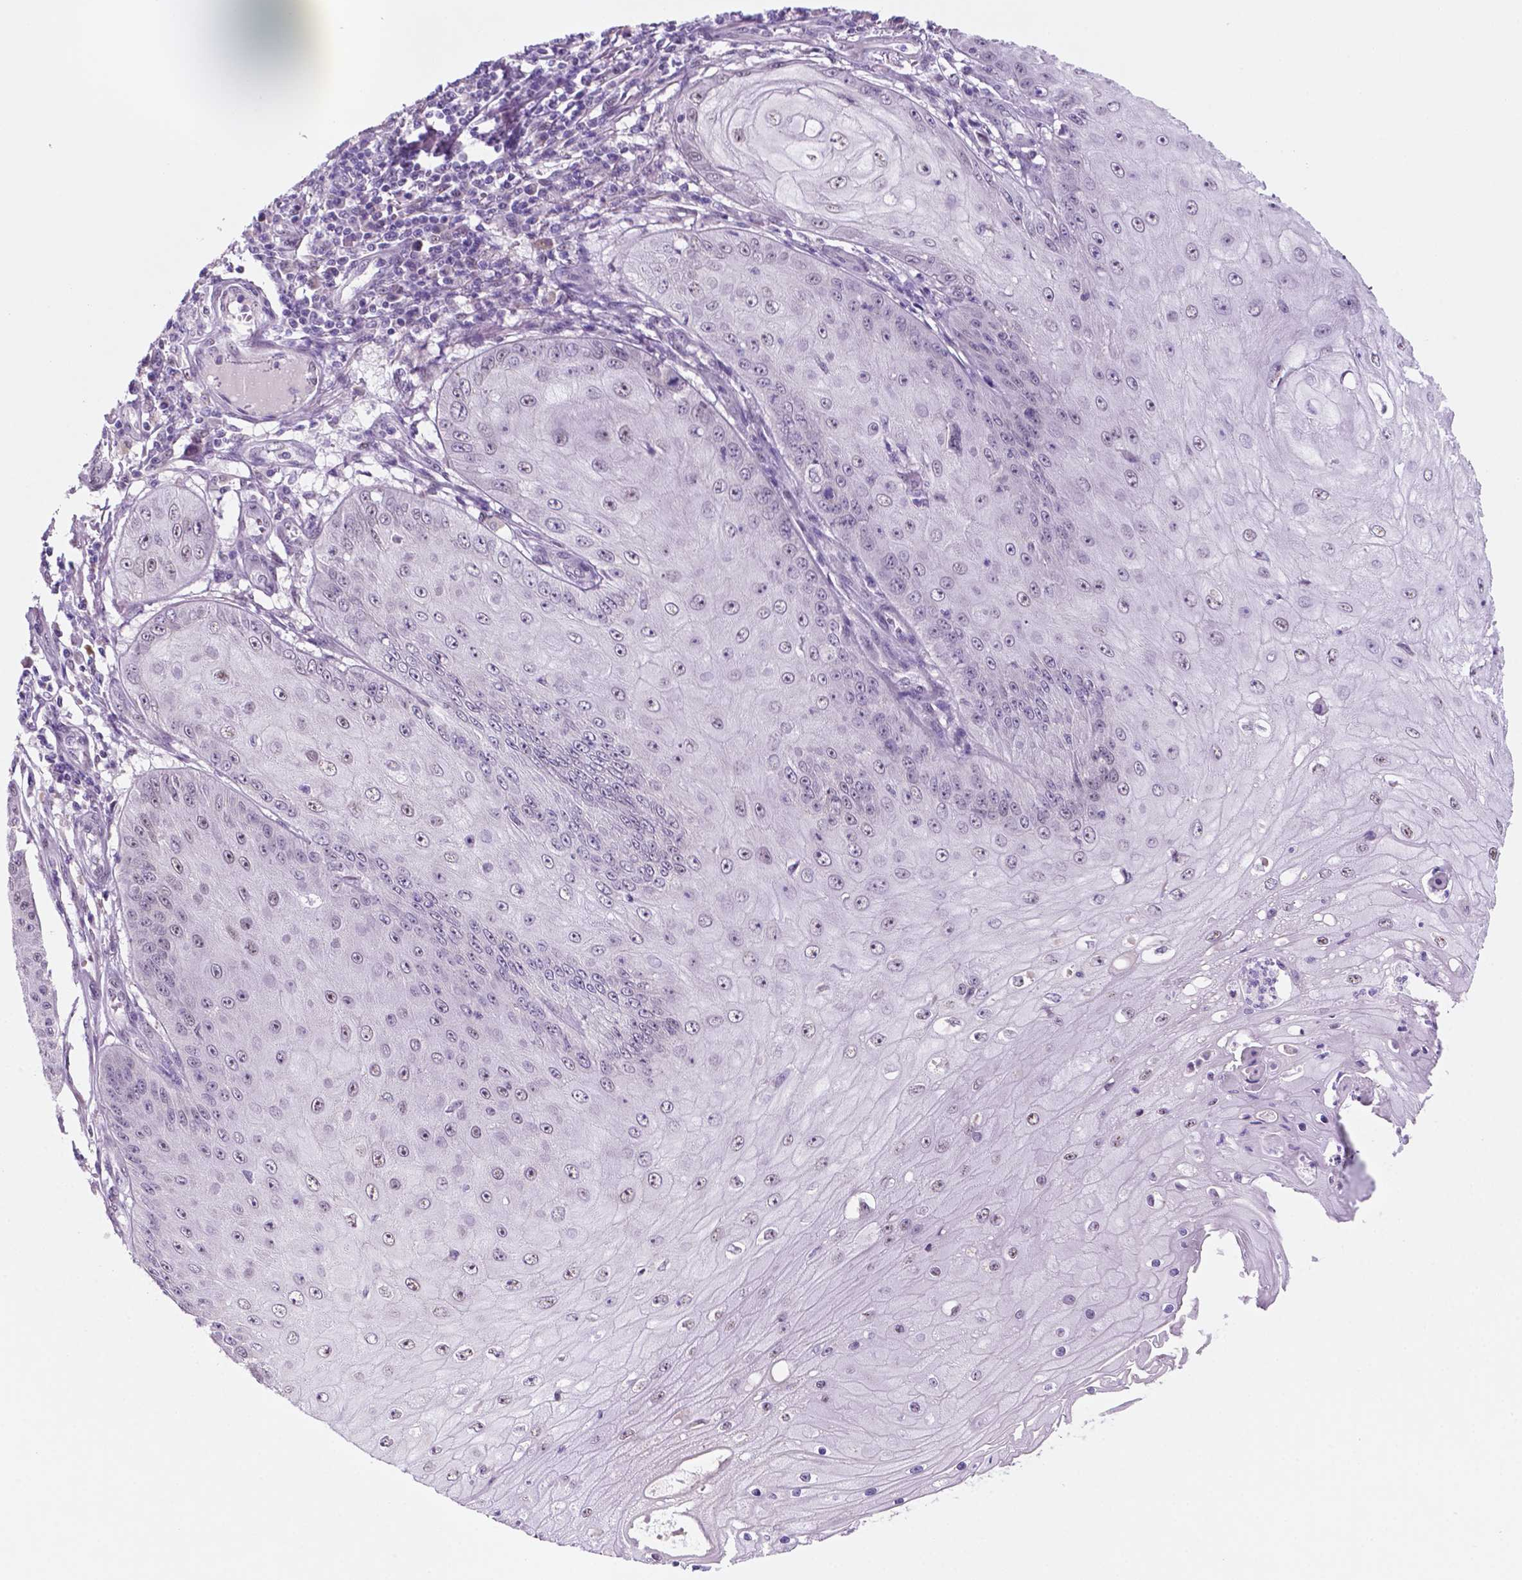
{"staining": {"intensity": "weak", "quantity": "25%-75%", "location": "nuclear"}, "tissue": "skin cancer", "cell_type": "Tumor cells", "image_type": "cancer", "snomed": [{"axis": "morphology", "description": "Squamous cell carcinoma, NOS"}, {"axis": "topography", "description": "Skin"}], "caption": "Skin squamous cell carcinoma stained for a protein displays weak nuclear positivity in tumor cells. (Stains: DAB in brown, nuclei in blue, Microscopy: brightfield microscopy at high magnification).", "gene": "C18orf21", "patient": {"sex": "male", "age": 70}}